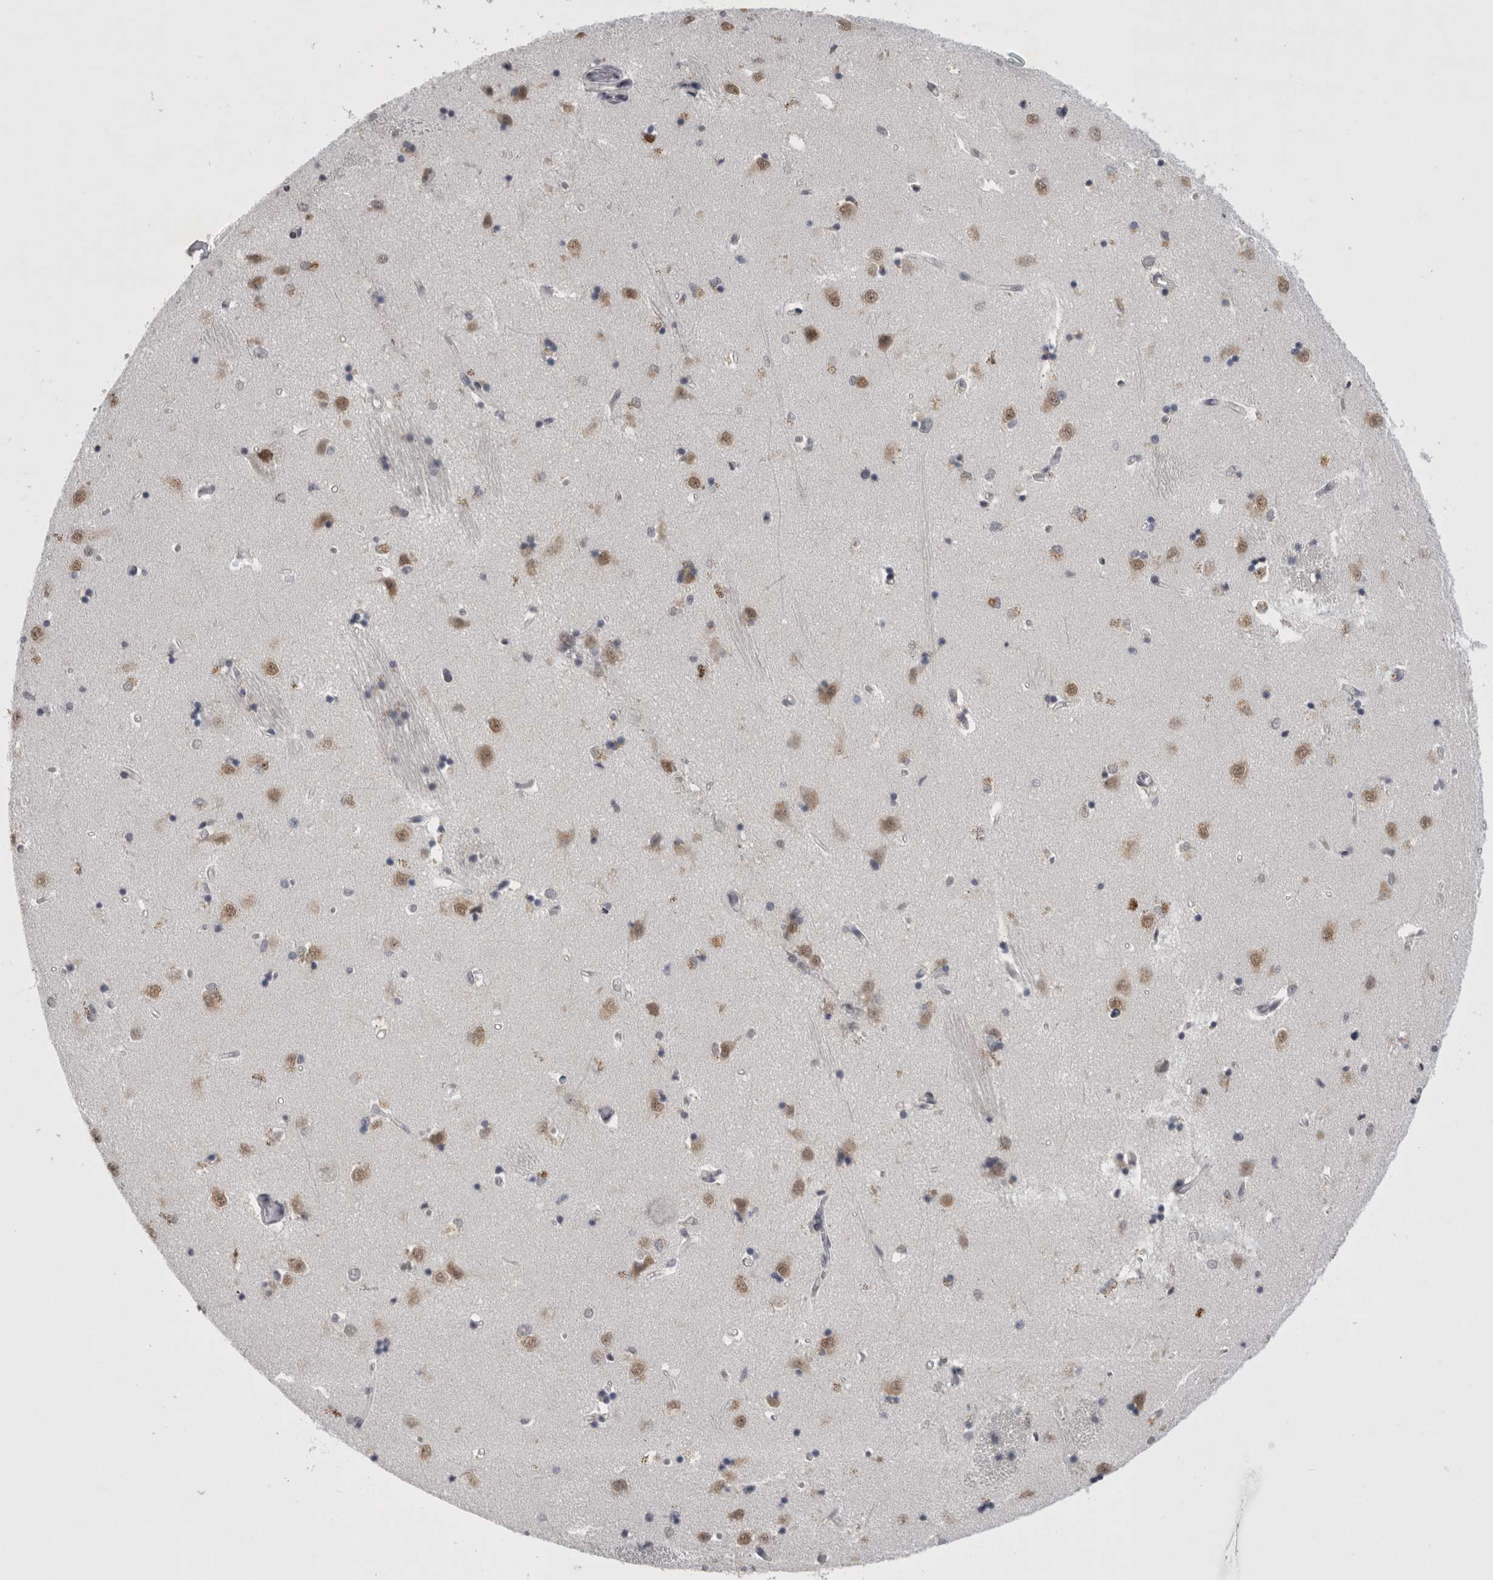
{"staining": {"intensity": "weak", "quantity": "<25%", "location": "nuclear"}, "tissue": "caudate", "cell_type": "Glial cells", "image_type": "normal", "snomed": [{"axis": "morphology", "description": "Normal tissue, NOS"}, {"axis": "topography", "description": "Lateral ventricle wall"}], "caption": "The IHC photomicrograph has no significant positivity in glial cells of caudate.", "gene": "PSMB2", "patient": {"sex": "male", "age": 45}}